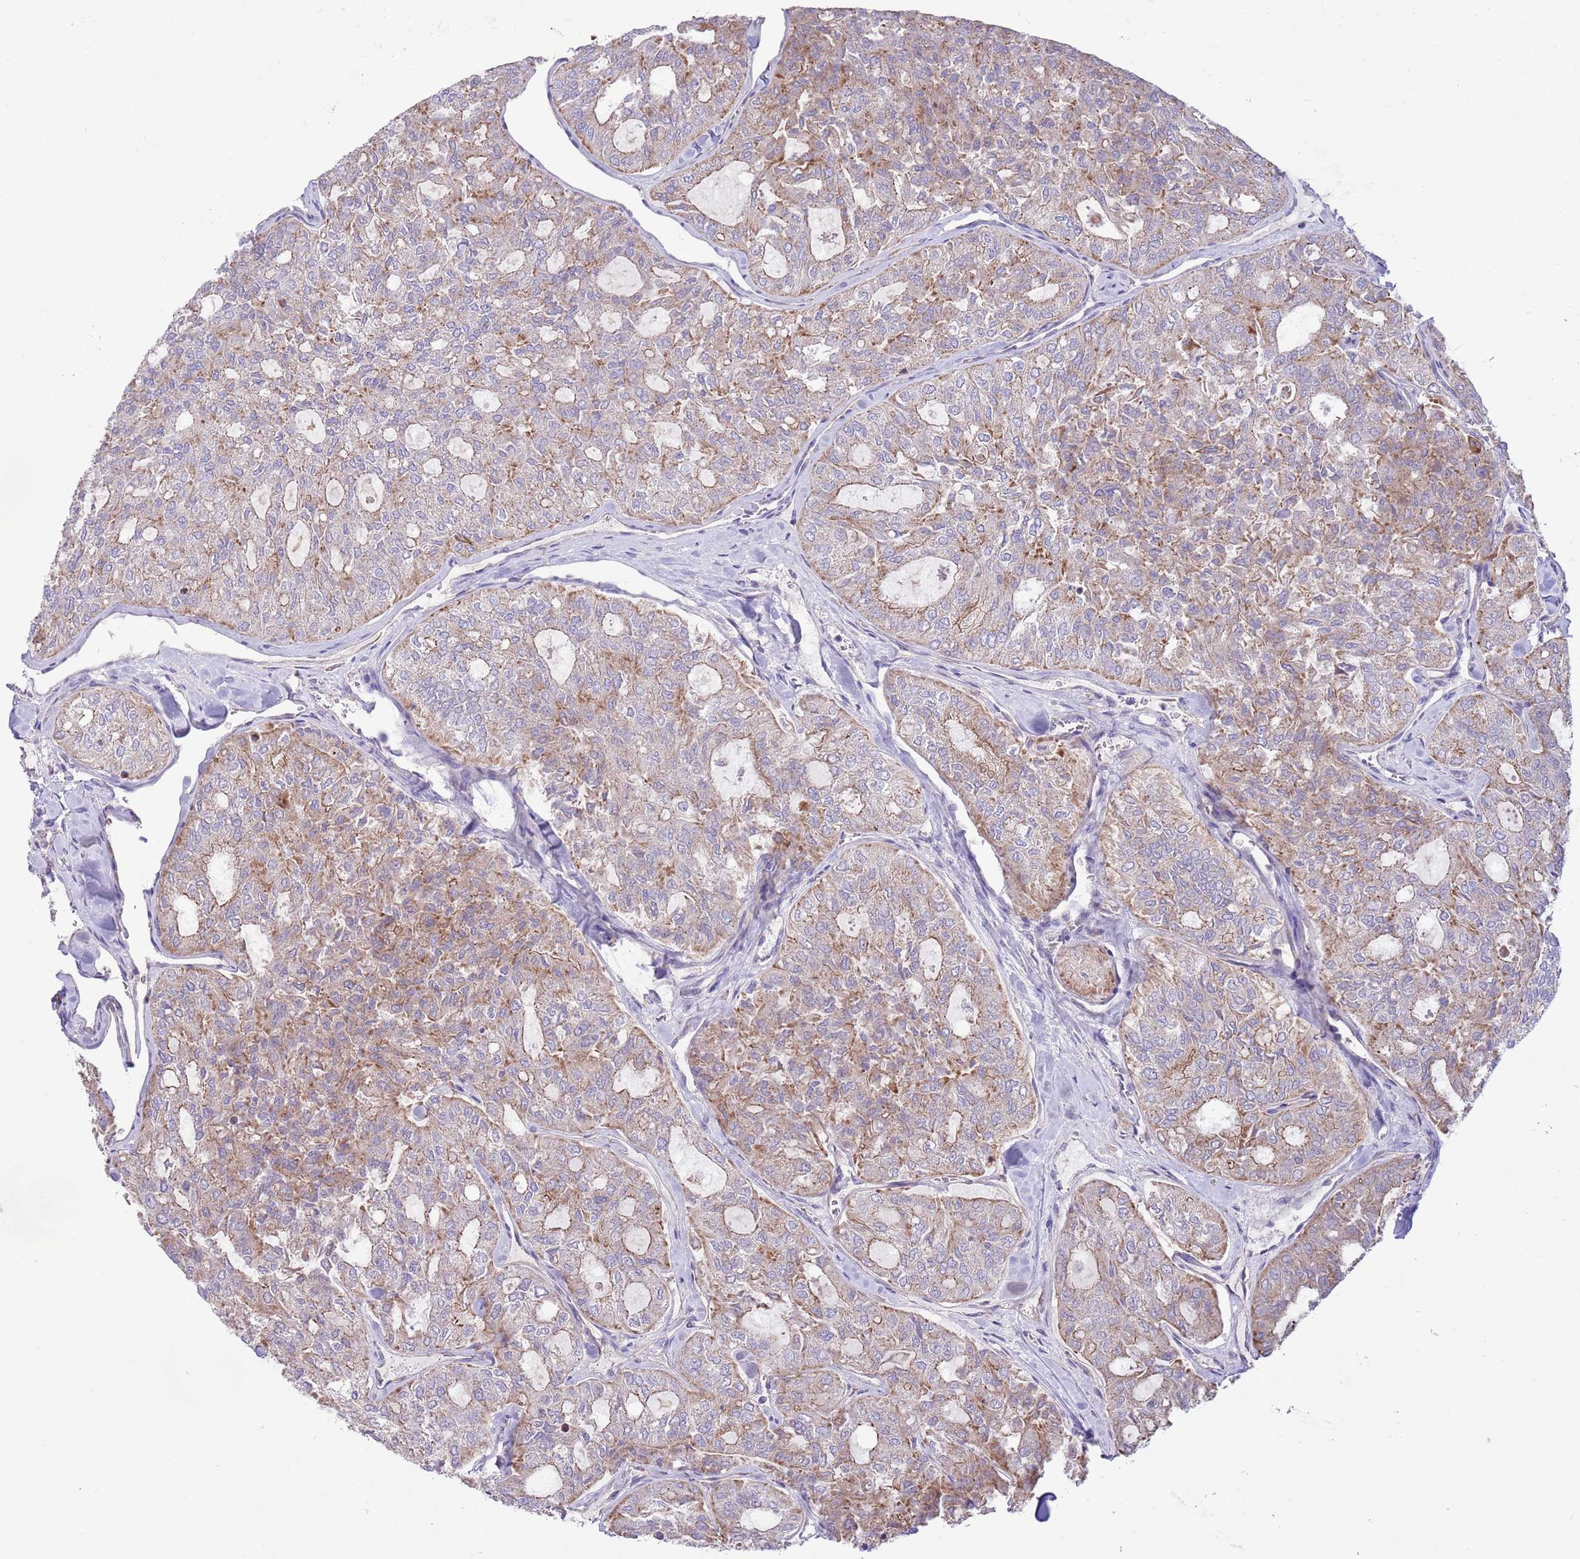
{"staining": {"intensity": "weak", "quantity": "25%-75%", "location": "cytoplasmic/membranous"}, "tissue": "thyroid cancer", "cell_type": "Tumor cells", "image_type": "cancer", "snomed": [{"axis": "morphology", "description": "Follicular adenoma carcinoma, NOS"}, {"axis": "topography", "description": "Thyroid gland"}], "caption": "This is a photomicrograph of immunohistochemistry staining of follicular adenoma carcinoma (thyroid), which shows weak expression in the cytoplasmic/membranous of tumor cells.", "gene": "TOMM5", "patient": {"sex": "male", "age": 75}}